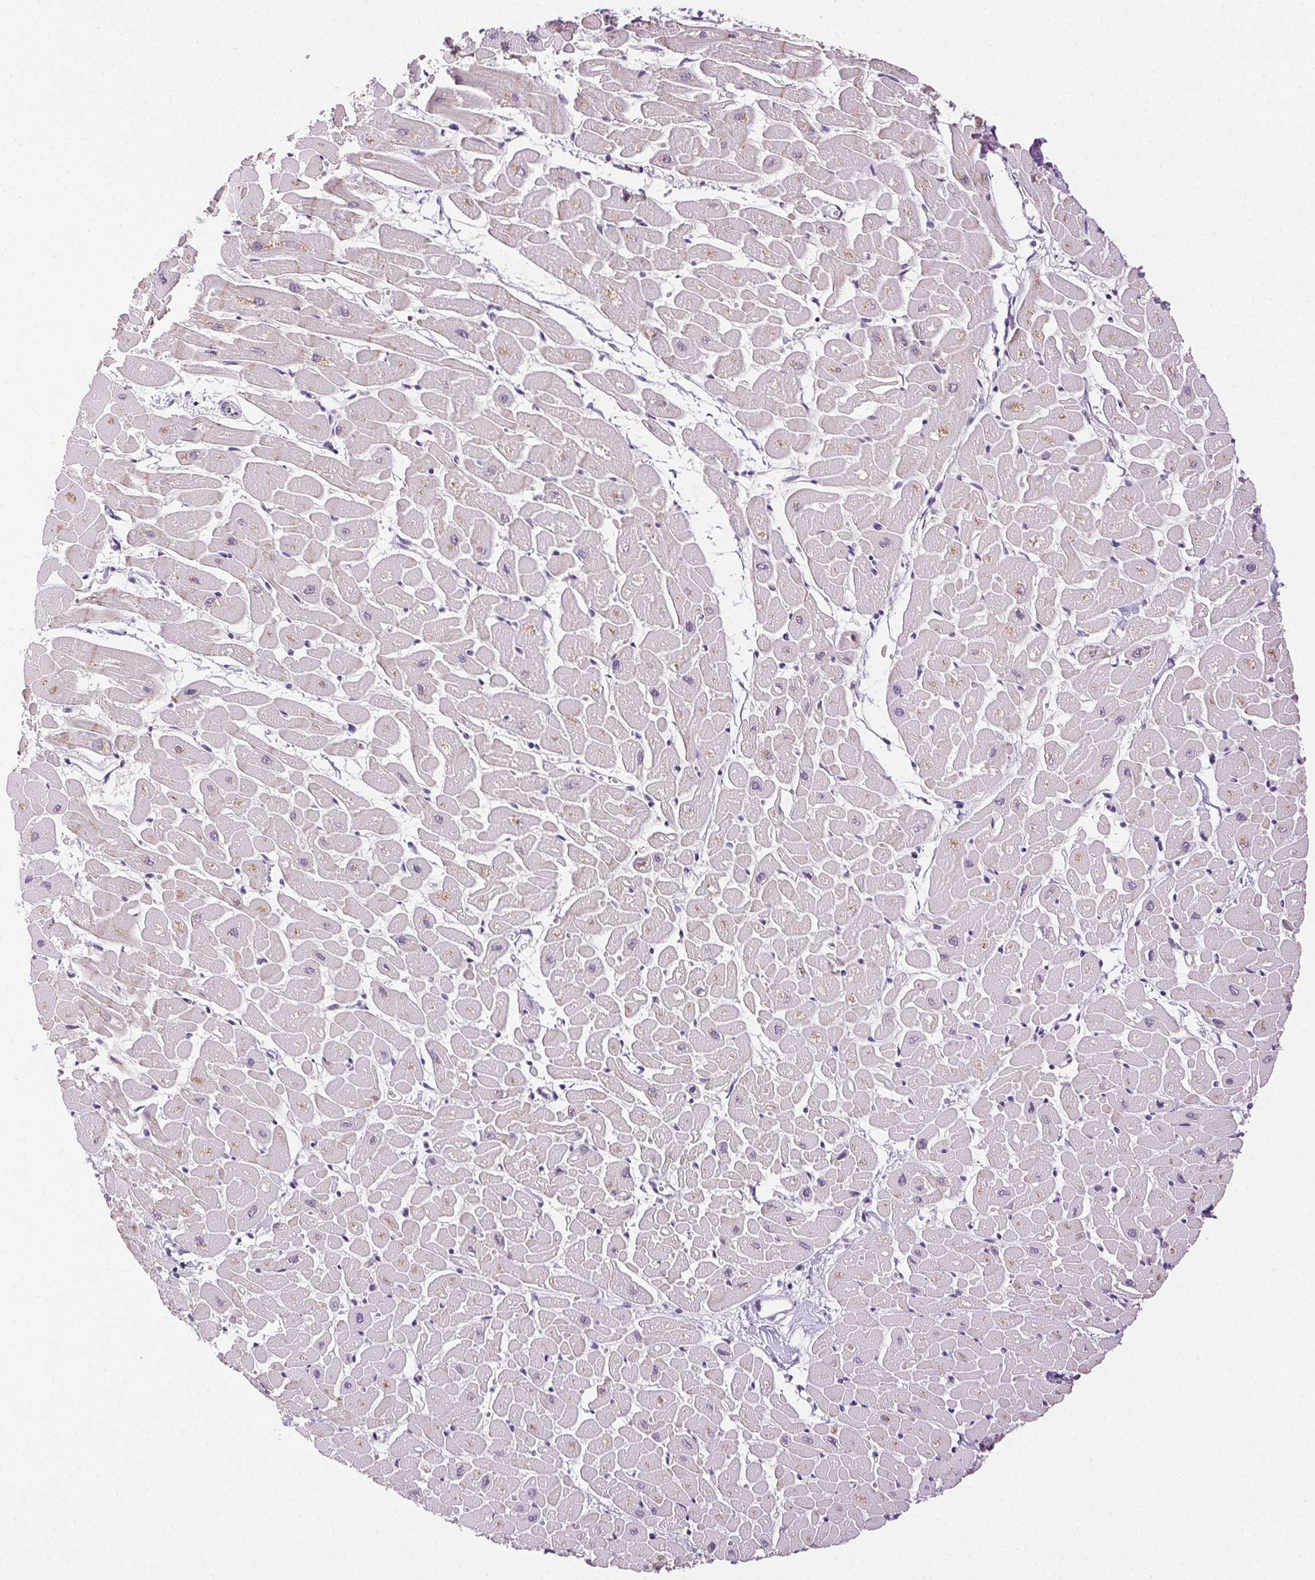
{"staining": {"intensity": "weak", "quantity": "25%-75%", "location": "cytoplasmic/membranous"}, "tissue": "heart muscle", "cell_type": "Cardiomyocytes", "image_type": "normal", "snomed": [{"axis": "morphology", "description": "Normal tissue, NOS"}, {"axis": "topography", "description": "Heart"}], "caption": "High-power microscopy captured an IHC photomicrograph of unremarkable heart muscle, revealing weak cytoplasmic/membranous staining in about 25%-75% of cardiomyocytes. Nuclei are stained in blue.", "gene": "CLDN10", "patient": {"sex": "male", "age": 57}}